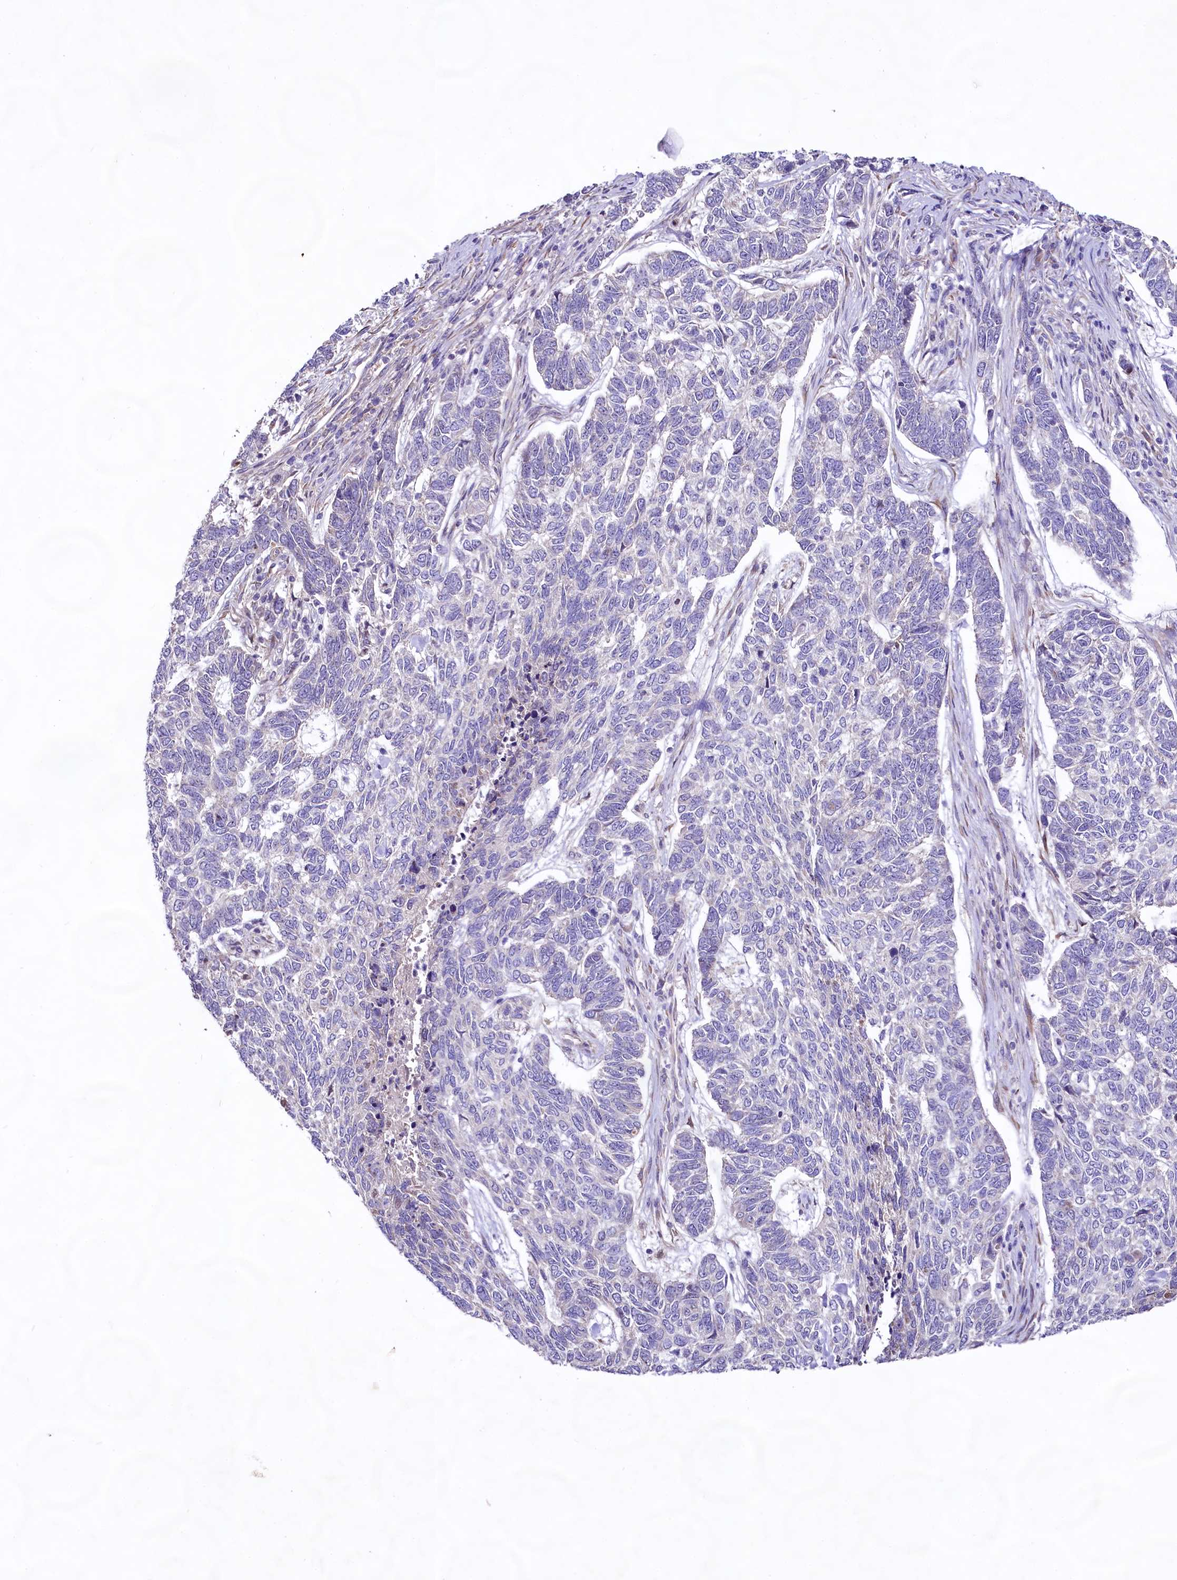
{"staining": {"intensity": "negative", "quantity": "none", "location": "none"}, "tissue": "skin cancer", "cell_type": "Tumor cells", "image_type": "cancer", "snomed": [{"axis": "morphology", "description": "Basal cell carcinoma"}, {"axis": "topography", "description": "Skin"}], "caption": "The immunohistochemistry (IHC) image has no significant positivity in tumor cells of basal cell carcinoma (skin) tissue.", "gene": "VPS11", "patient": {"sex": "female", "age": 65}}